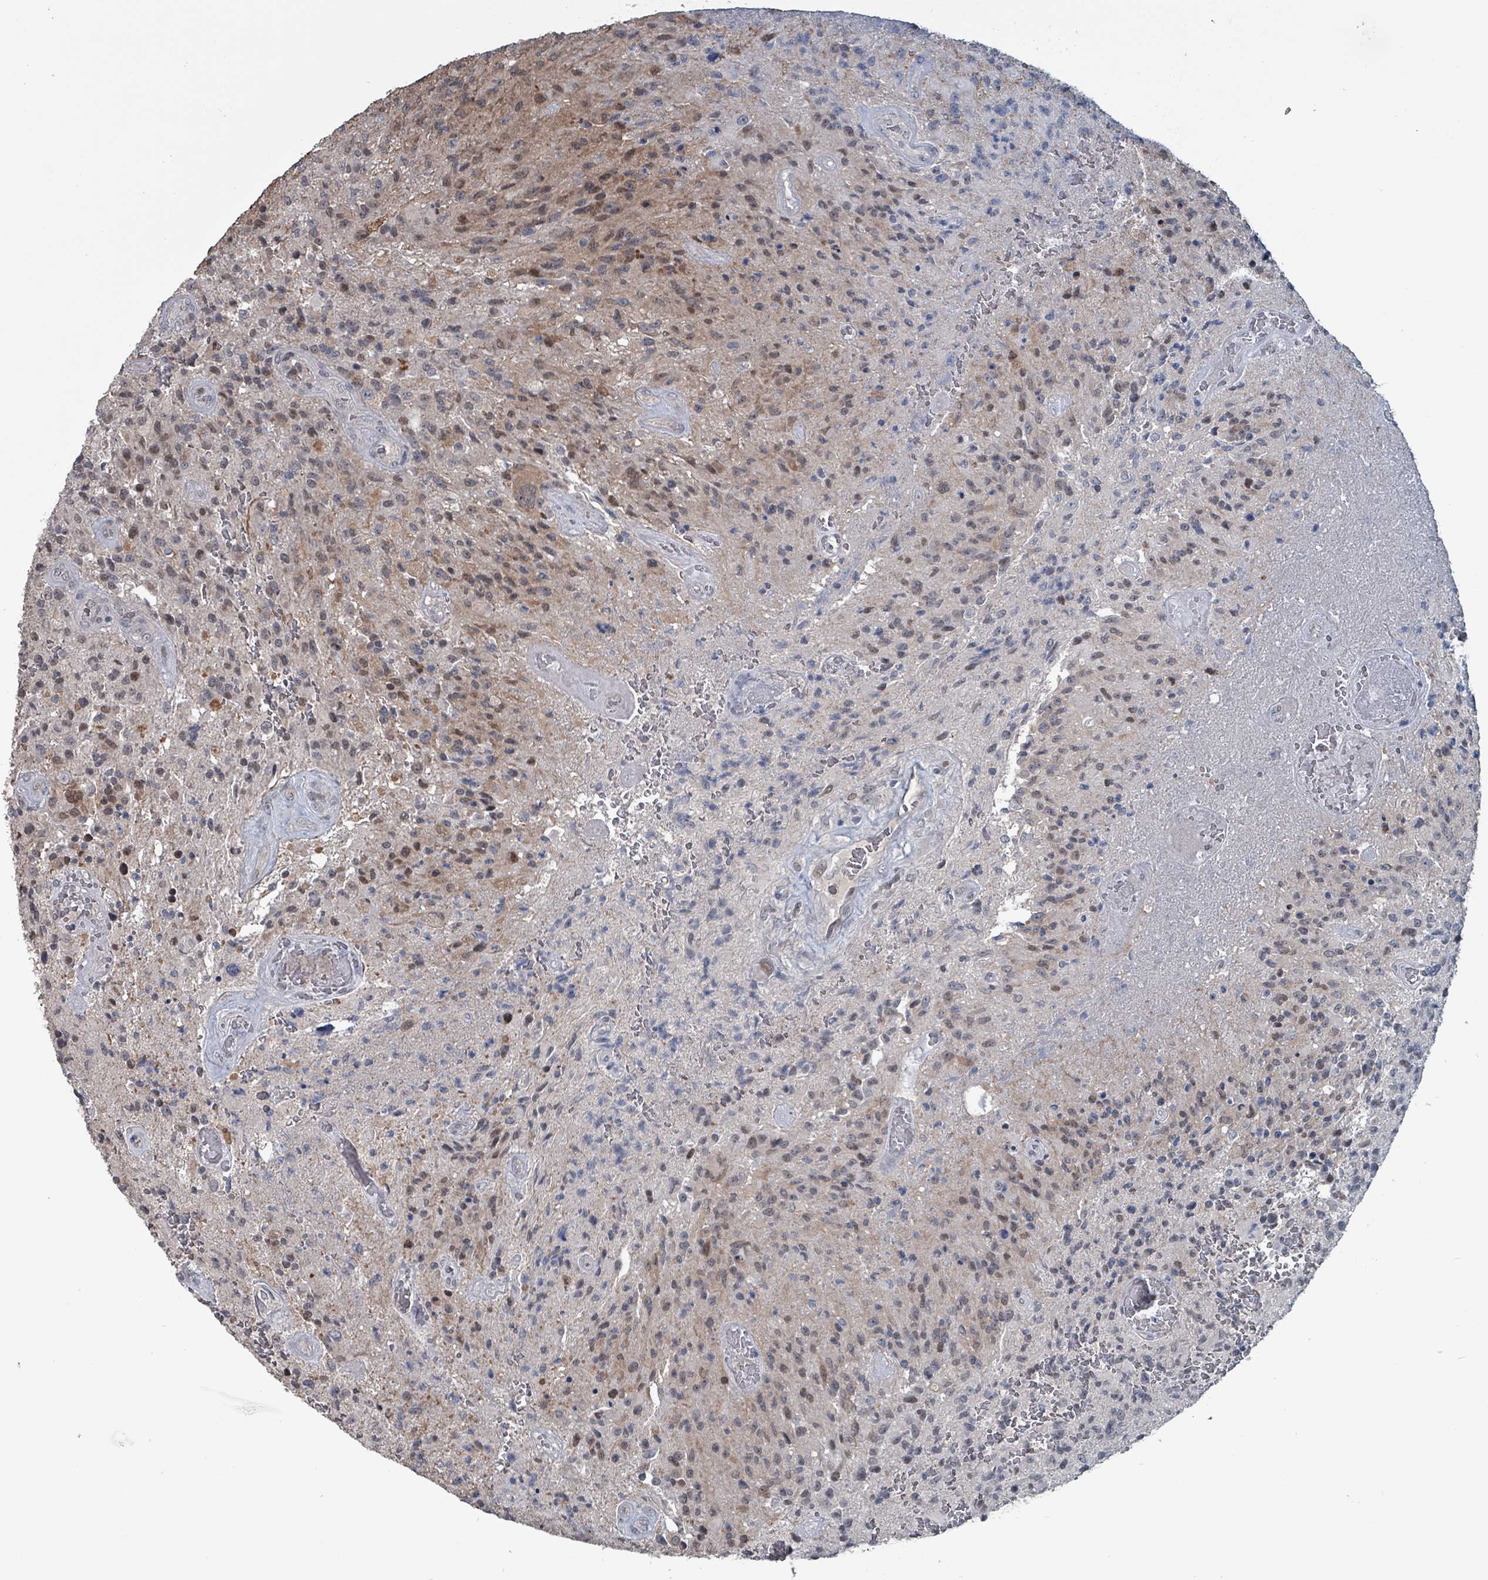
{"staining": {"intensity": "moderate", "quantity": "<25%", "location": "nuclear"}, "tissue": "glioma", "cell_type": "Tumor cells", "image_type": "cancer", "snomed": [{"axis": "morphology", "description": "Normal tissue, NOS"}, {"axis": "morphology", "description": "Glioma, malignant, High grade"}, {"axis": "topography", "description": "Cerebral cortex"}], "caption": "A histopathology image of human glioma stained for a protein shows moderate nuclear brown staining in tumor cells.", "gene": "BIVM", "patient": {"sex": "male", "age": 56}}